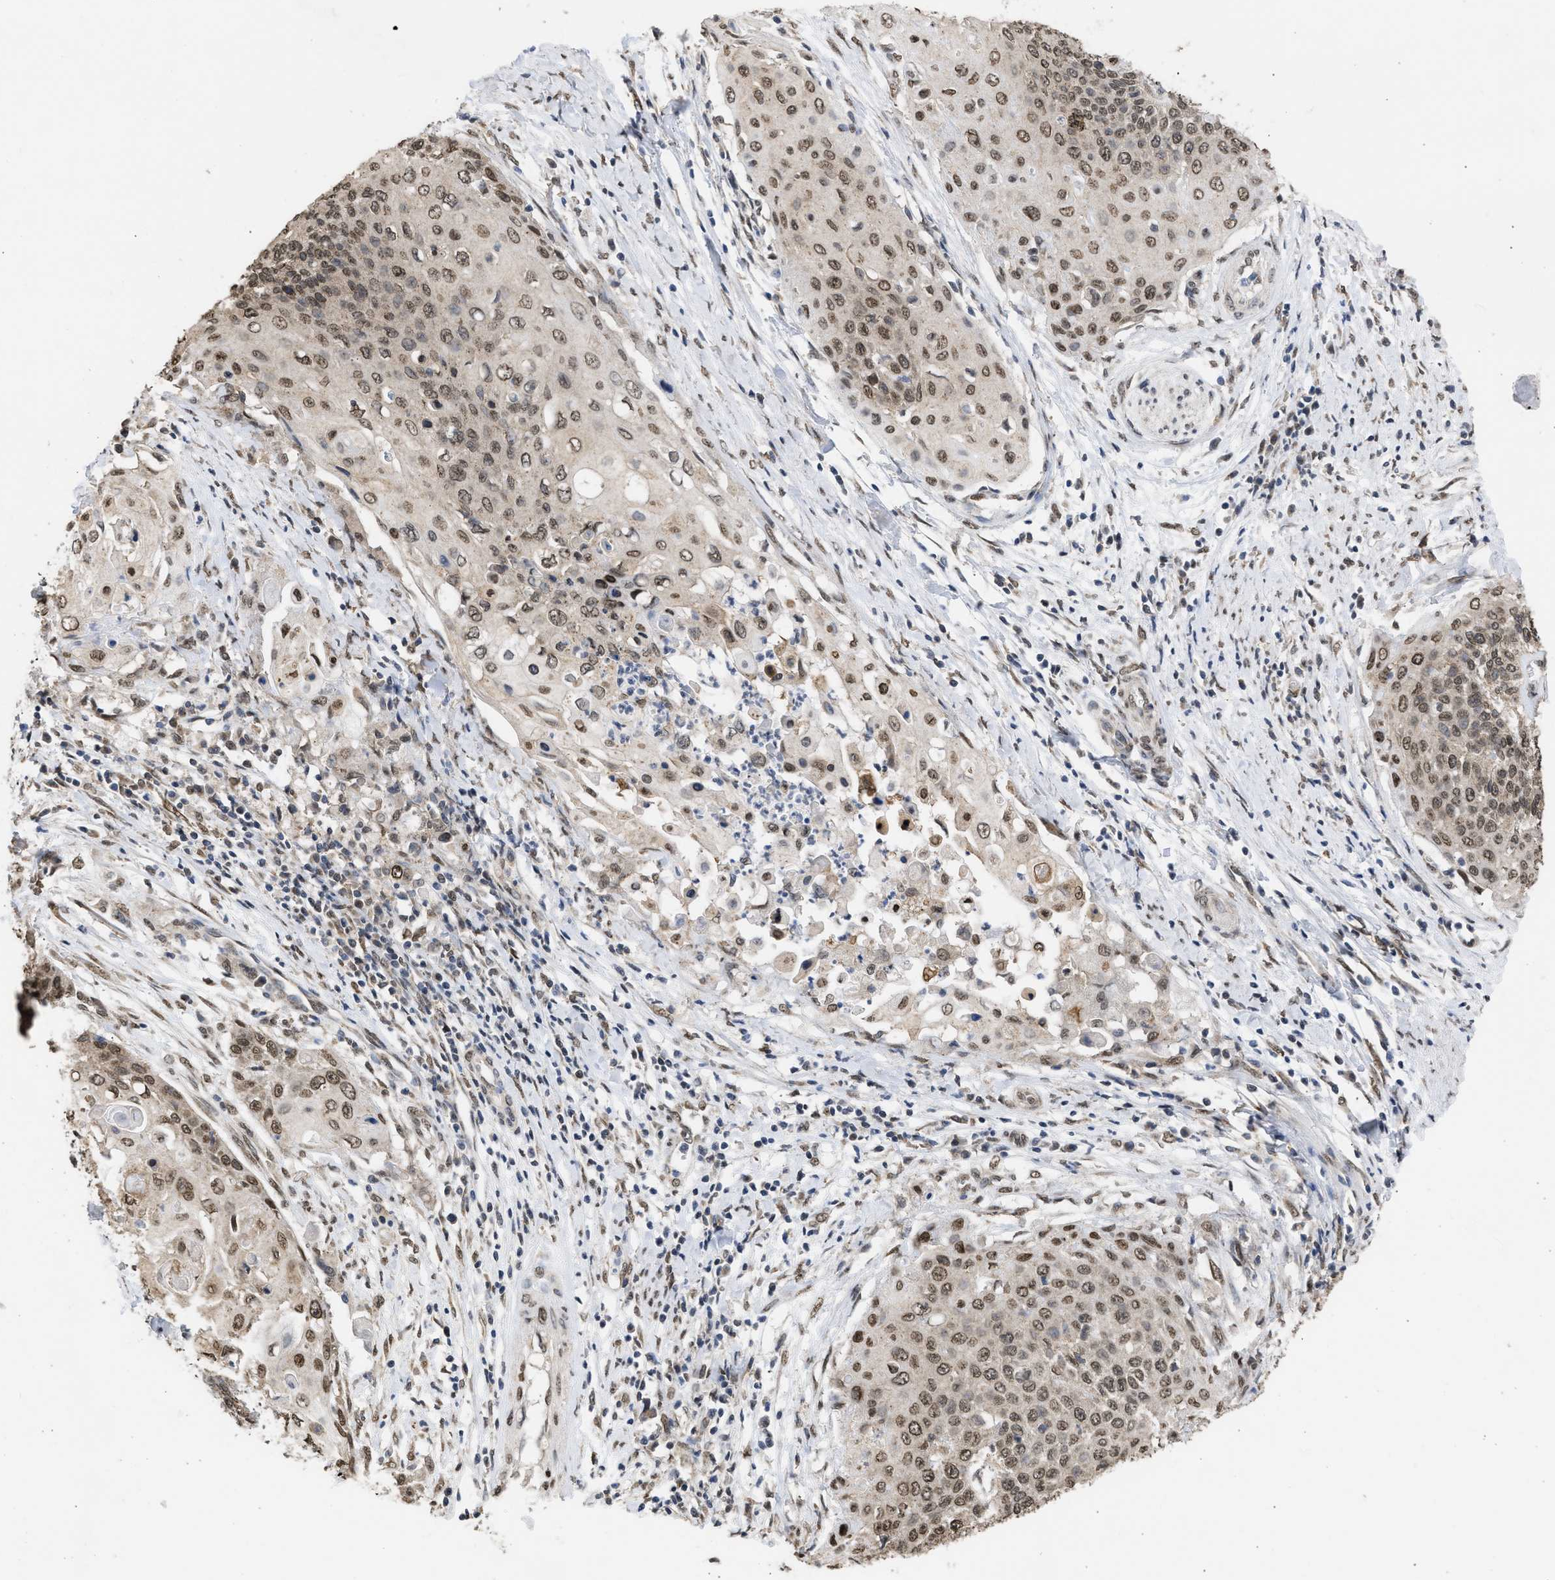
{"staining": {"intensity": "weak", "quantity": ">75%", "location": "cytoplasmic/membranous,nuclear"}, "tissue": "cervical cancer", "cell_type": "Tumor cells", "image_type": "cancer", "snomed": [{"axis": "morphology", "description": "Squamous cell carcinoma, NOS"}, {"axis": "topography", "description": "Cervix"}], "caption": "An image of cervical cancer (squamous cell carcinoma) stained for a protein exhibits weak cytoplasmic/membranous and nuclear brown staining in tumor cells. (DAB (3,3'-diaminobenzidine) IHC, brown staining for protein, blue staining for nuclei).", "gene": "NUP35", "patient": {"sex": "female", "age": 39}}